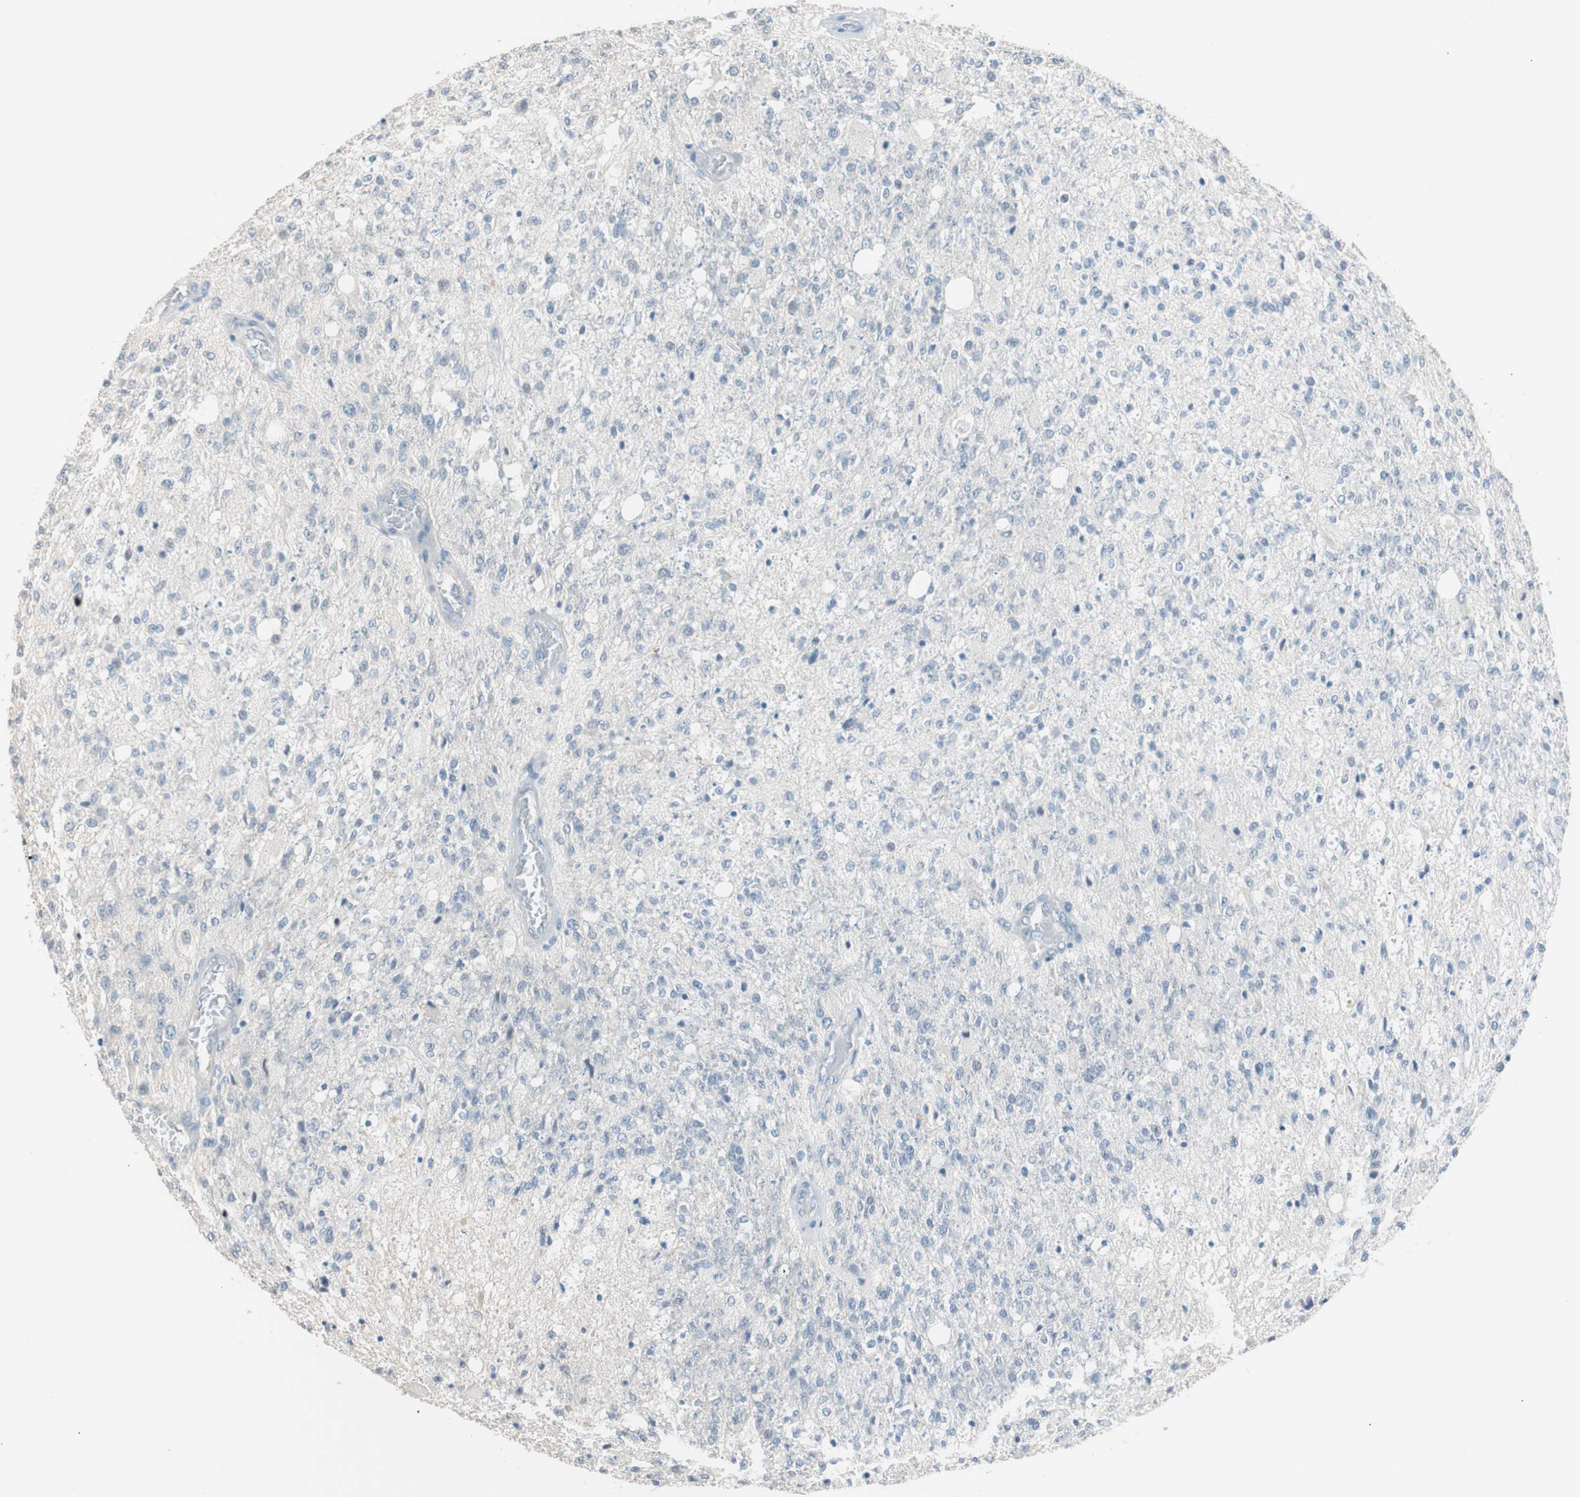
{"staining": {"intensity": "negative", "quantity": "none", "location": "none"}, "tissue": "glioma", "cell_type": "Tumor cells", "image_type": "cancer", "snomed": [{"axis": "morphology", "description": "Normal tissue, NOS"}, {"axis": "morphology", "description": "Glioma, malignant, High grade"}, {"axis": "topography", "description": "Cerebral cortex"}], "caption": "Immunohistochemical staining of human glioma shows no significant staining in tumor cells.", "gene": "VIL1", "patient": {"sex": "male", "age": 77}}